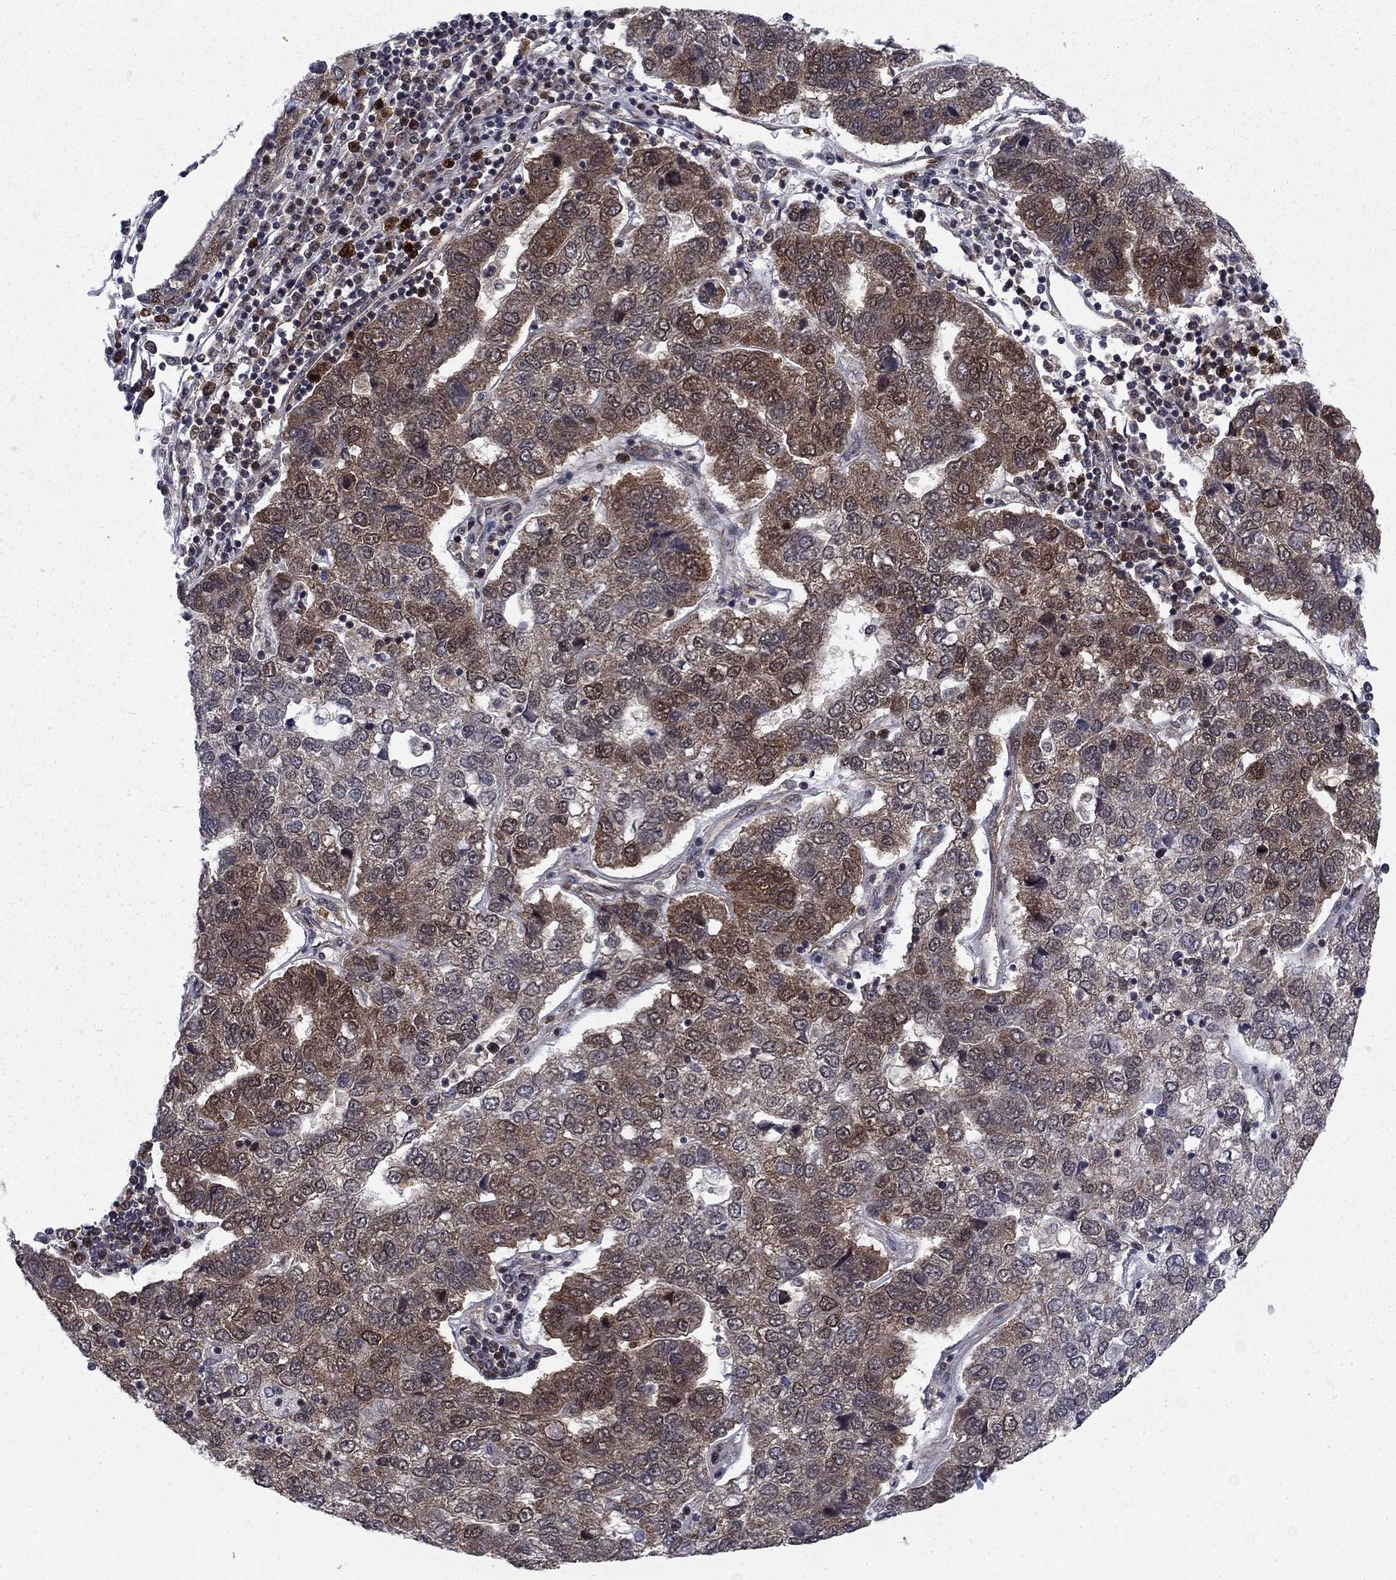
{"staining": {"intensity": "moderate", "quantity": "25%-75%", "location": "cytoplasmic/membranous"}, "tissue": "pancreatic cancer", "cell_type": "Tumor cells", "image_type": "cancer", "snomed": [{"axis": "morphology", "description": "Adenocarcinoma, NOS"}, {"axis": "topography", "description": "Pancreas"}], "caption": "This histopathology image exhibits pancreatic cancer (adenocarcinoma) stained with IHC to label a protein in brown. The cytoplasmic/membranous of tumor cells show moderate positivity for the protein. Nuclei are counter-stained blue.", "gene": "DNAJA1", "patient": {"sex": "female", "age": 61}}